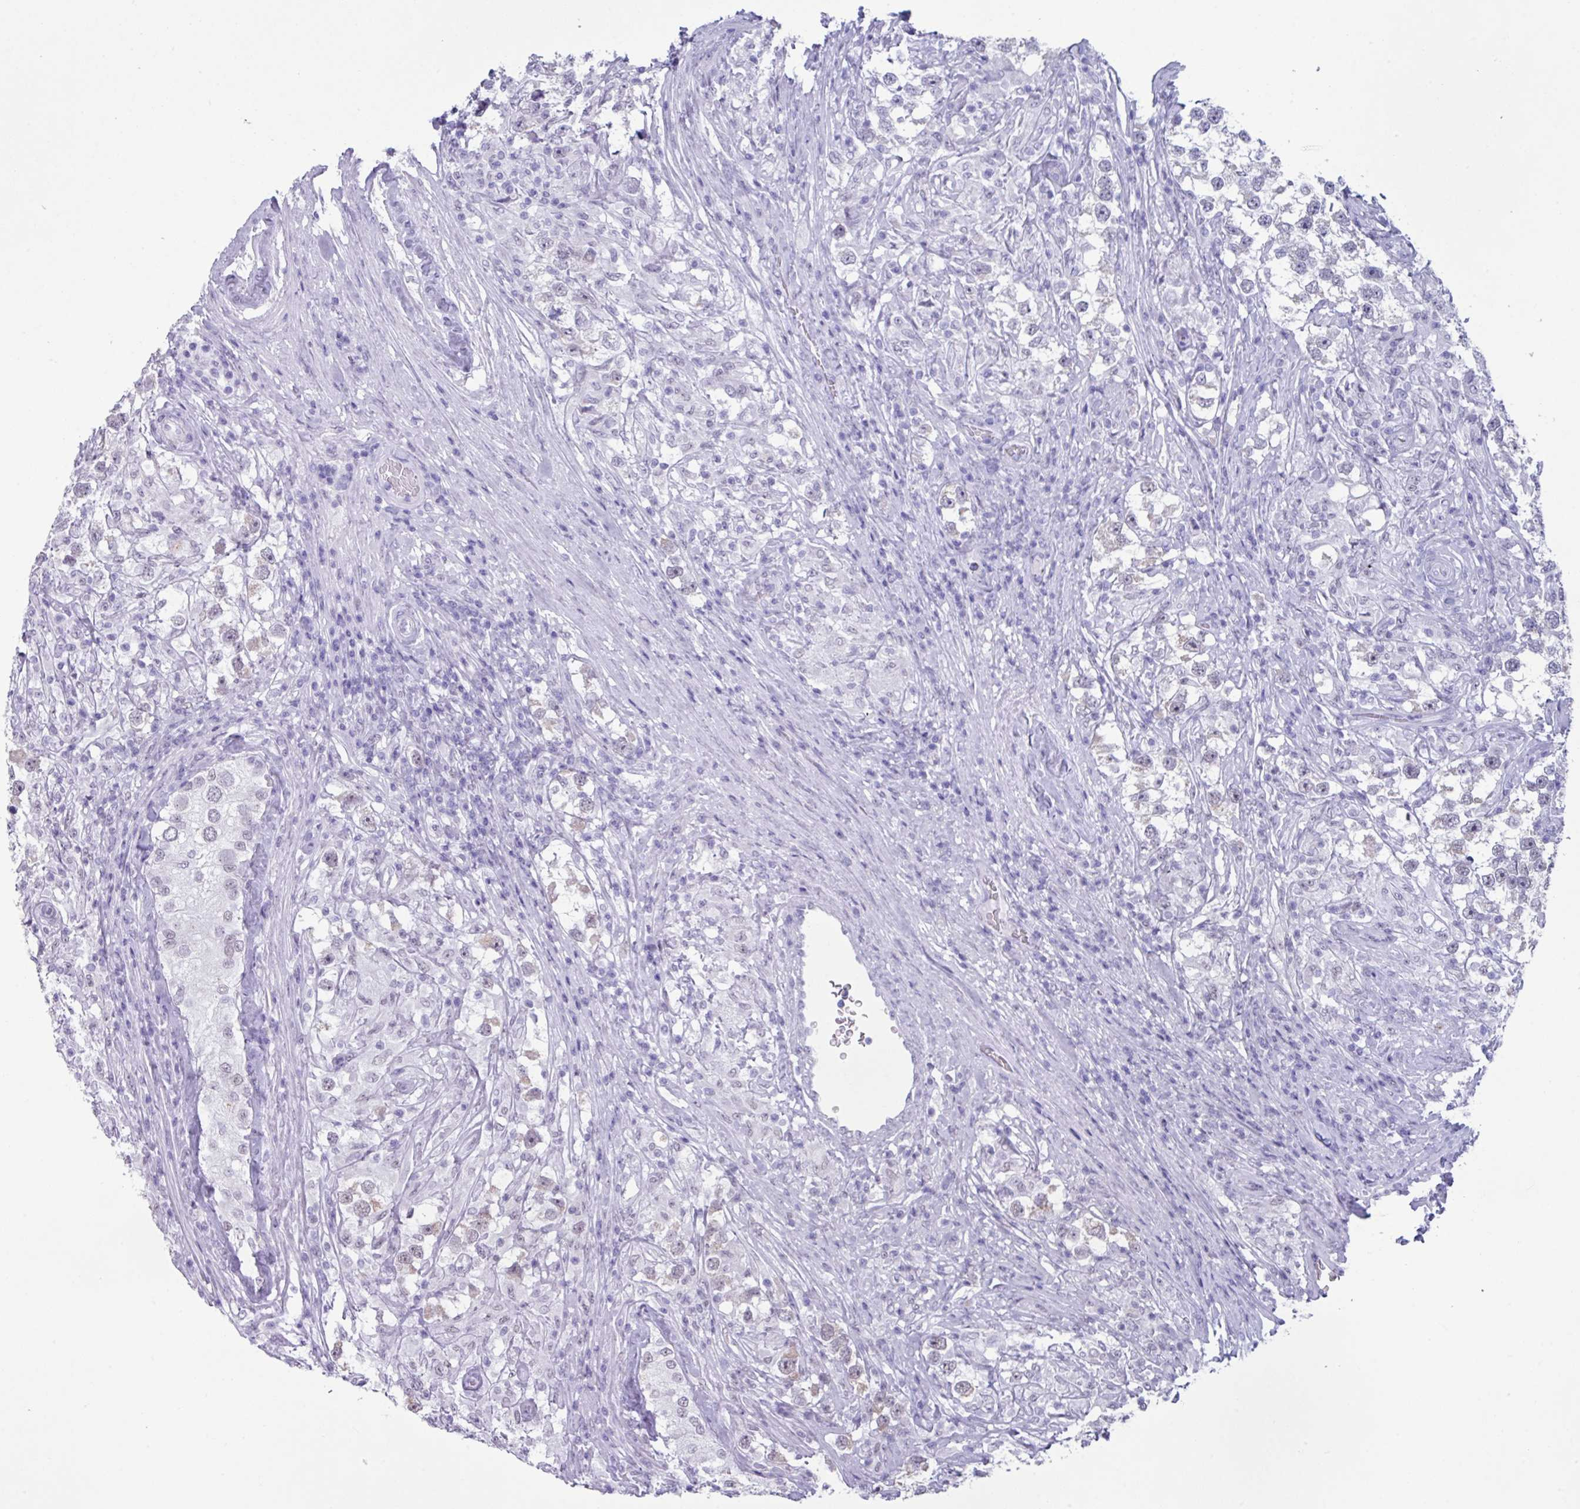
{"staining": {"intensity": "weak", "quantity": "<25%", "location": "nuclear"}, "tissue": "testis cancer", "cell_type": "Tumor cells", "image_type": "cancer", "snomed": [{"axis": "morphology", "description": "Seminoma, NOS"}, {"axis": "topography", "description": "Testis"}], "caption": "Tumor cells show no significant protein expression in seminoma (testis).", "gene": "PUF60", "patient": {"sex": "male", "age": 46}}